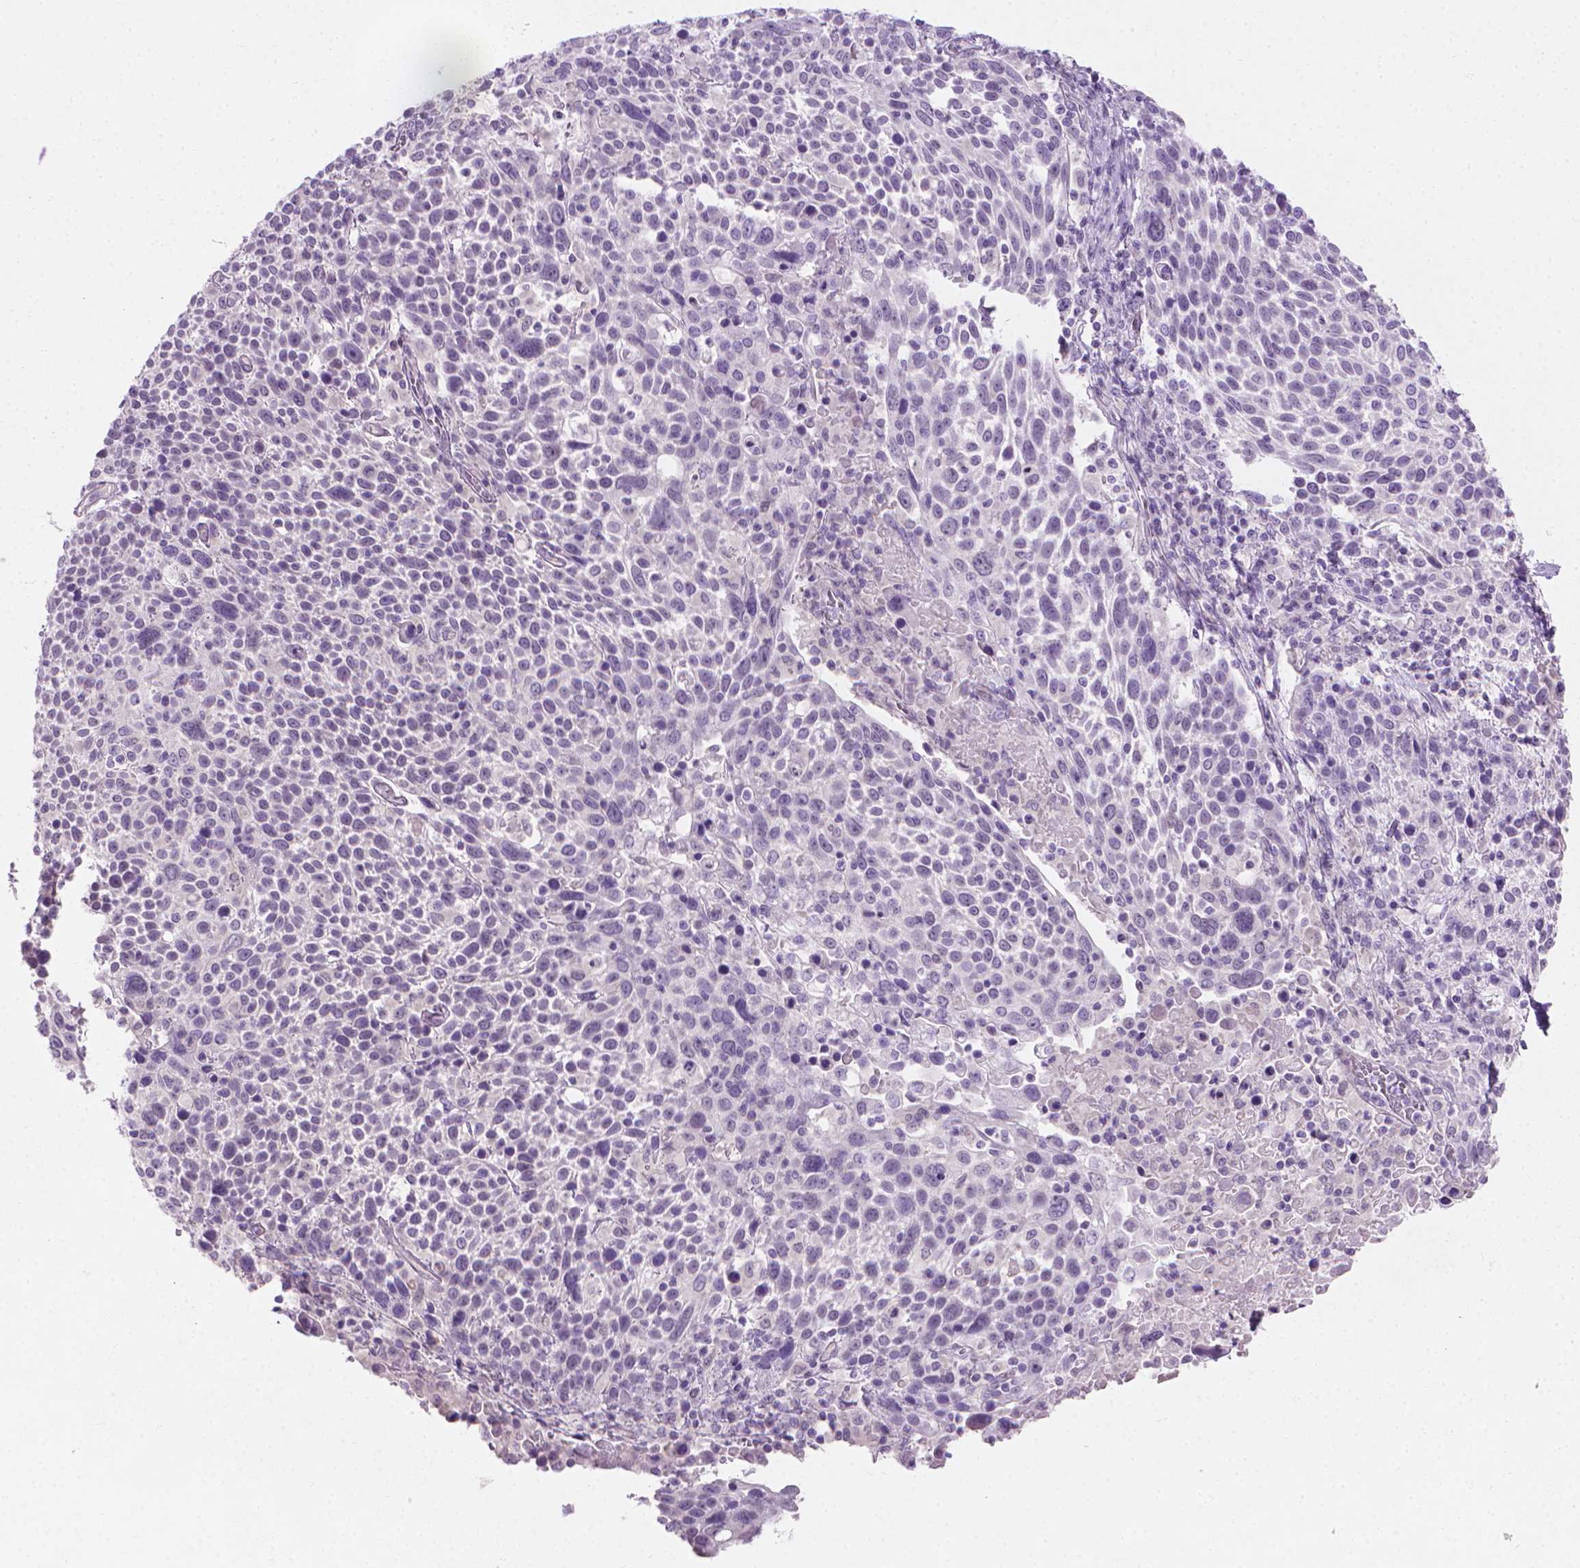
{"staining": {"intensity": "negative", "quantity": "none", "location": "none"}, "tissue": "cervical cancer", "cell_type": "Tumor cells", "image_type": "cancer", "snomed": [{"axis": "morphology", "description": "Squamous cell carcinoma, NOS"}, {"axis": "topography", "description": "Cervix"}], "caption": "Squamous cell carcinoma (cervical) was stained to show a protein in brown. There is no significant expression in tumor cells.", "gene": "KRT73", "patient": {"sex": "female", "age": 61}}